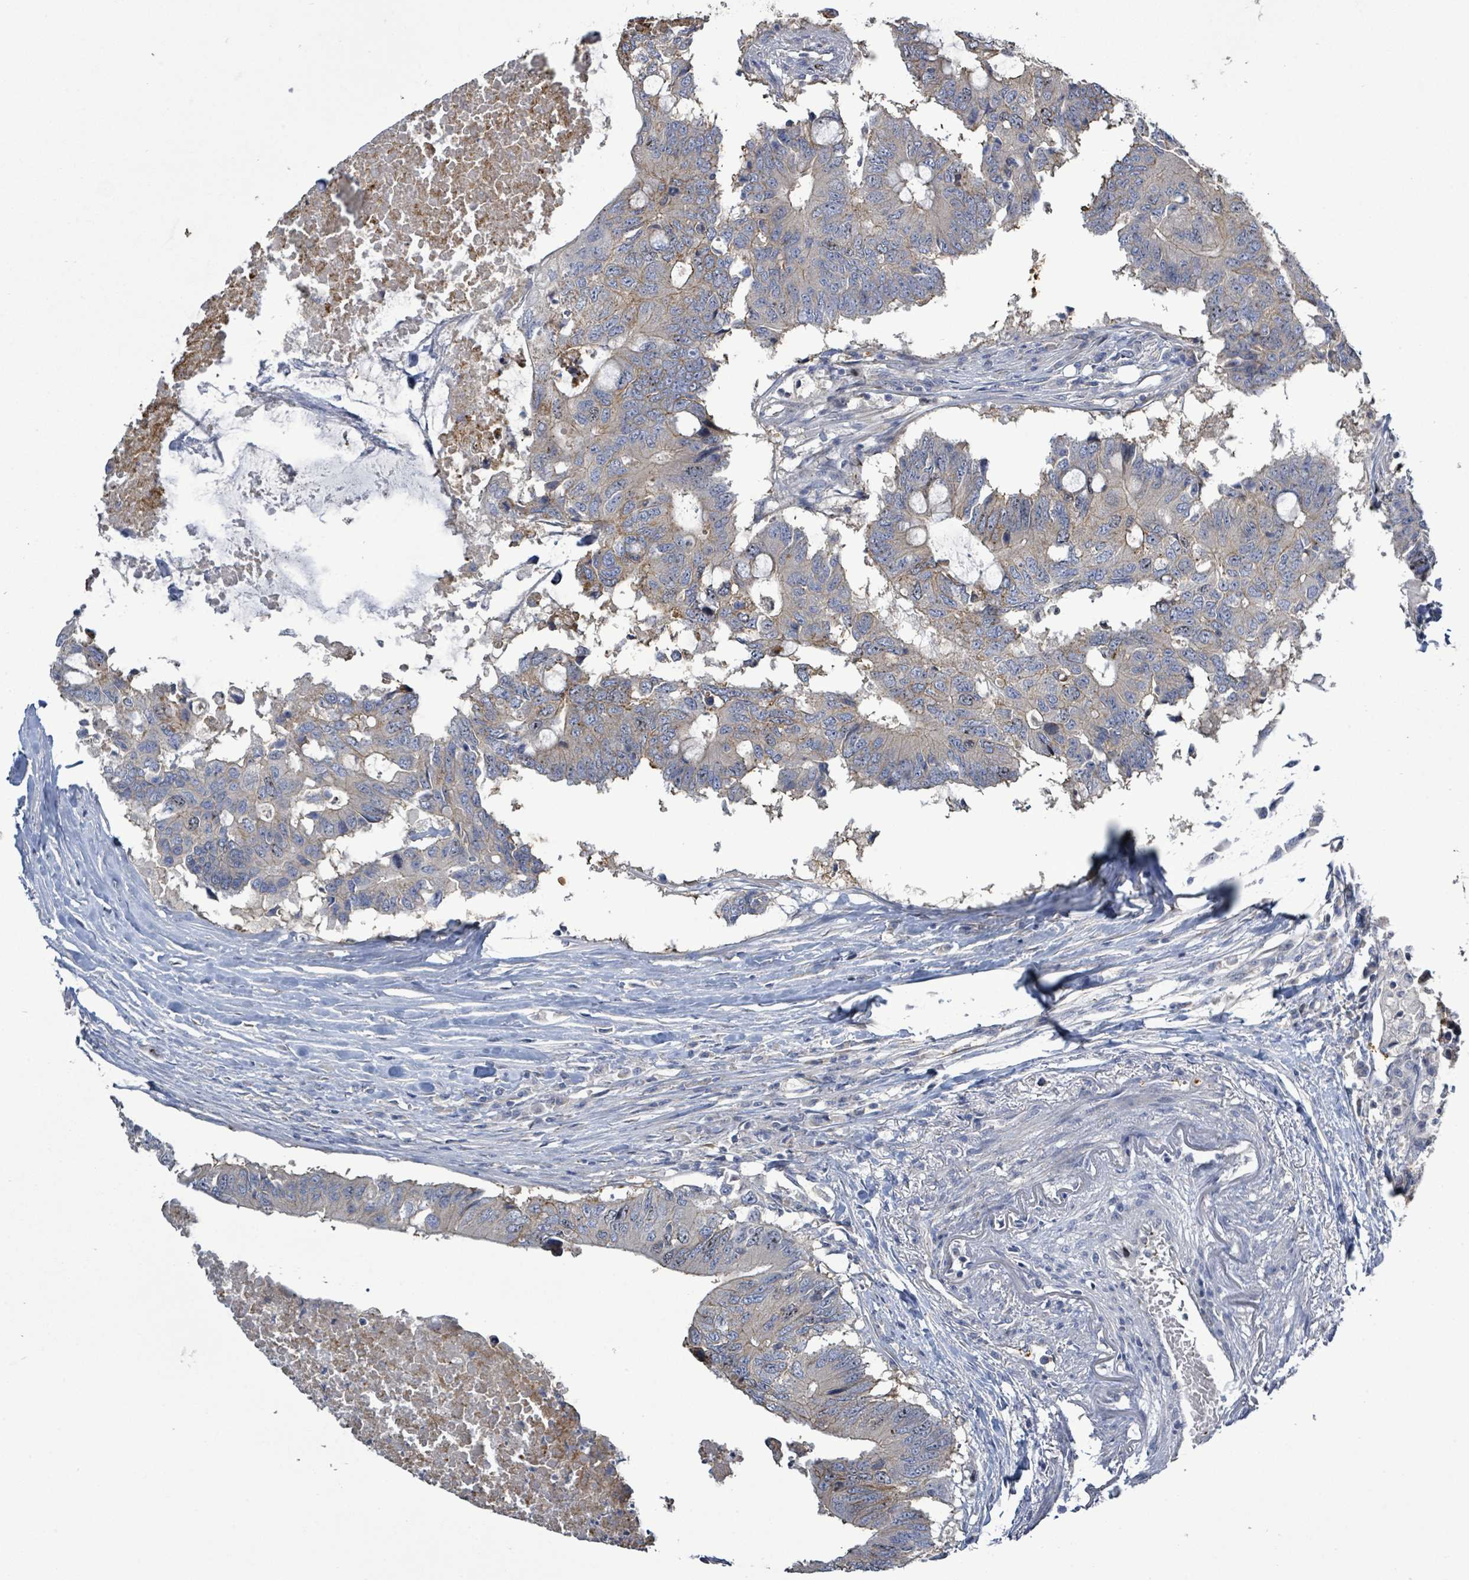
{"staining": {"intensity": "weak", "quantity": "<25%", "location": "cytoplasmic/membranous"}, "tissue": "colorectal cancer", "cell_type": "Tumor cells", "image_type": "cancer", "snomed": [{"axis": "morphology", "description": "Adenocarcinoma, NOS"}, {"axis": "topography", "description": "Colon"}], "caption": "Immunohistochemistry (IHC) of colorectal cancer displays no staining in tumor cells.", "gene": "KRAS", "patient": {"sex": "male", "age": 71}}